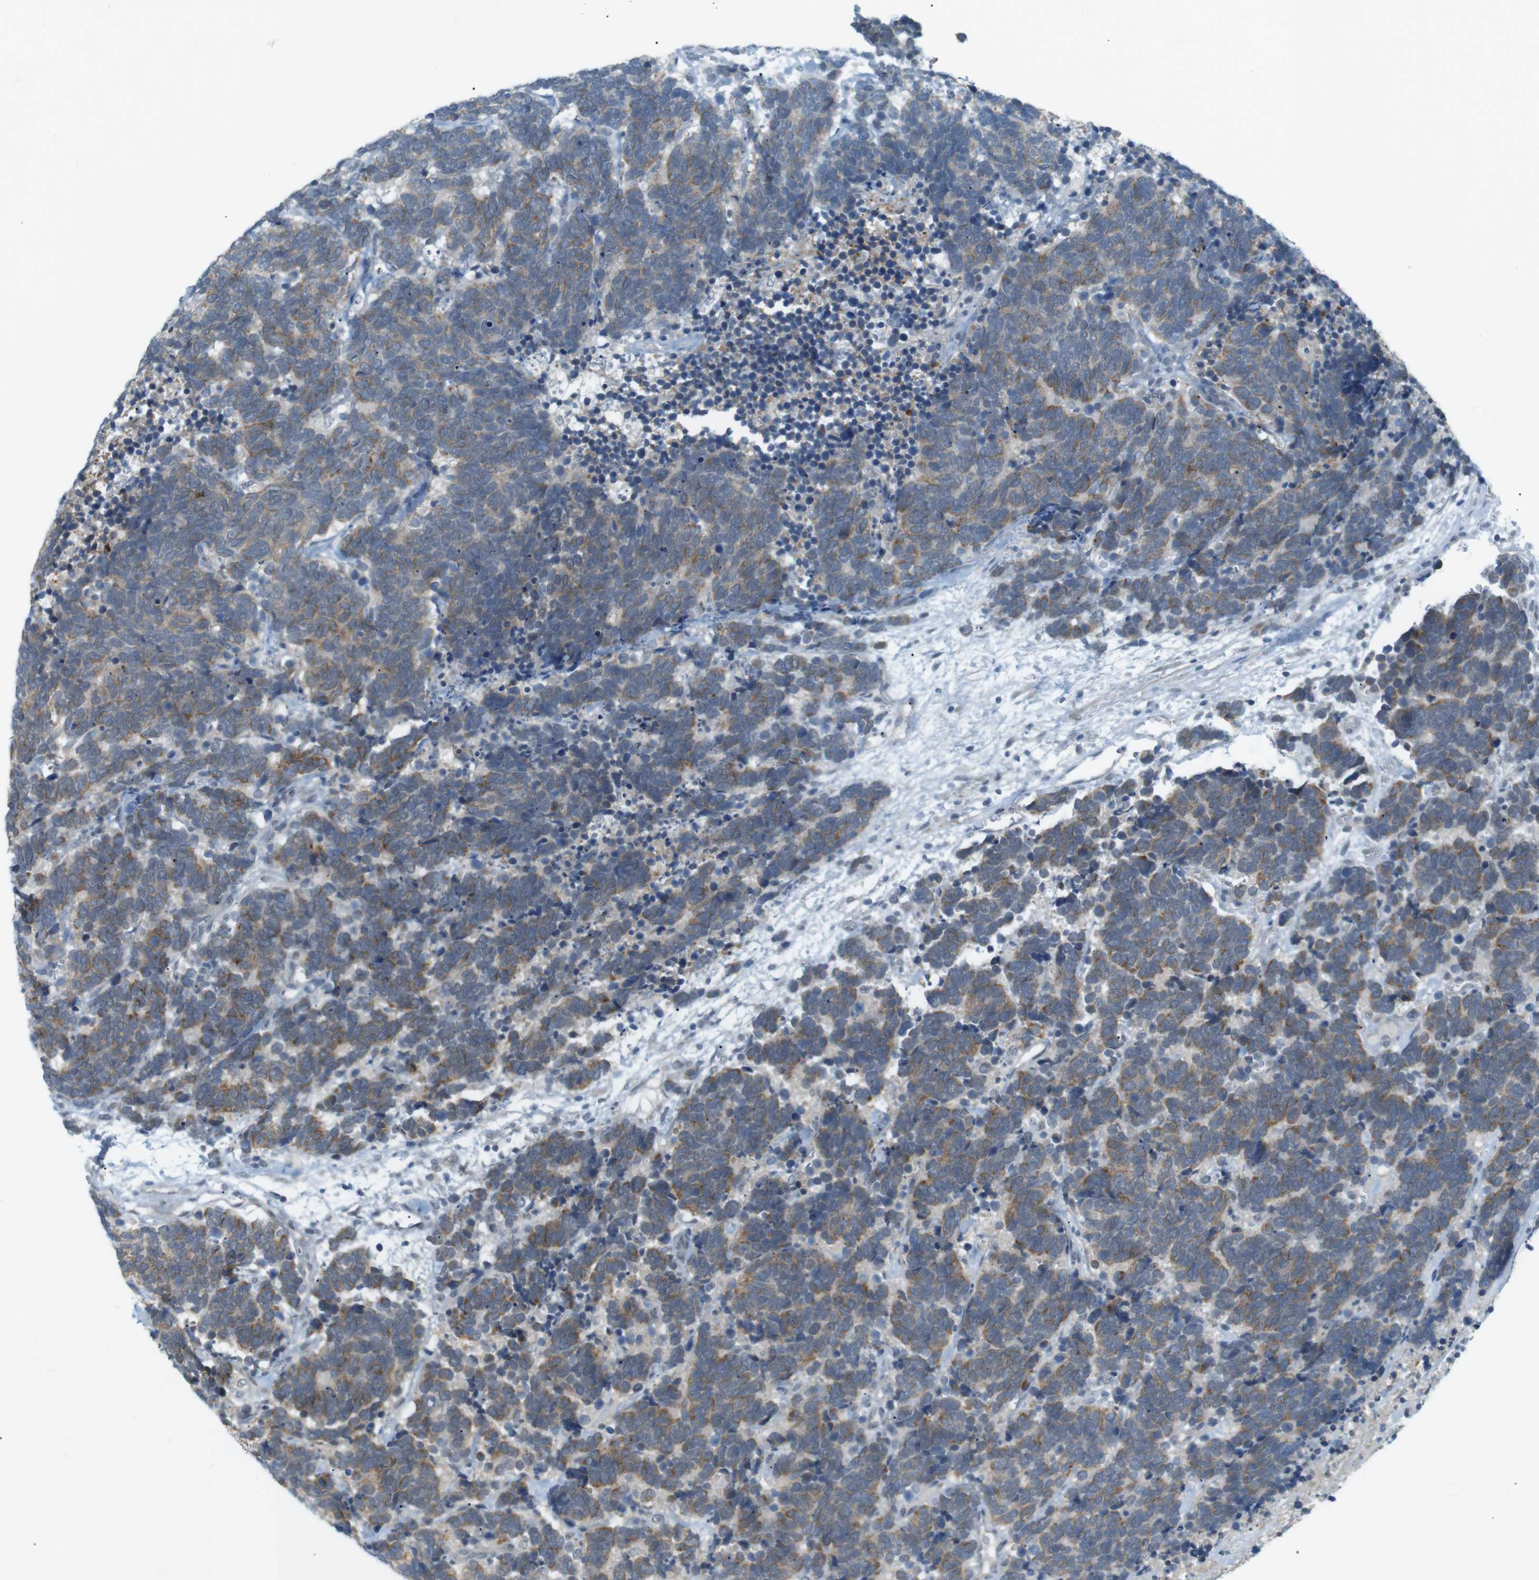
{"staining": {"intensity": "weak", "quantity": "<25%", "location": "cytoplasmic/membranous"}, "tissue": "carcinoid", "cell_type": "Tumor cells", "image_type": "cancer", "snomed": [{"axis": "morphology", "description": "Carcinoma, NOS"}, {"axis": "morphology", "description": "Carcinoid, malignant, NOS"}, {"axis": "topography", "description": "Urinary bladder"}], "caption": "Immunohistochemistry (IHC) image of neoplastic tissue: human carcinoid stained with DAB (3,3'-diaminobenzidine) shows no significant protein positivity in tumor cells.", "gene": "RTN3", "patient": {"sex": "male", "age": 57}}